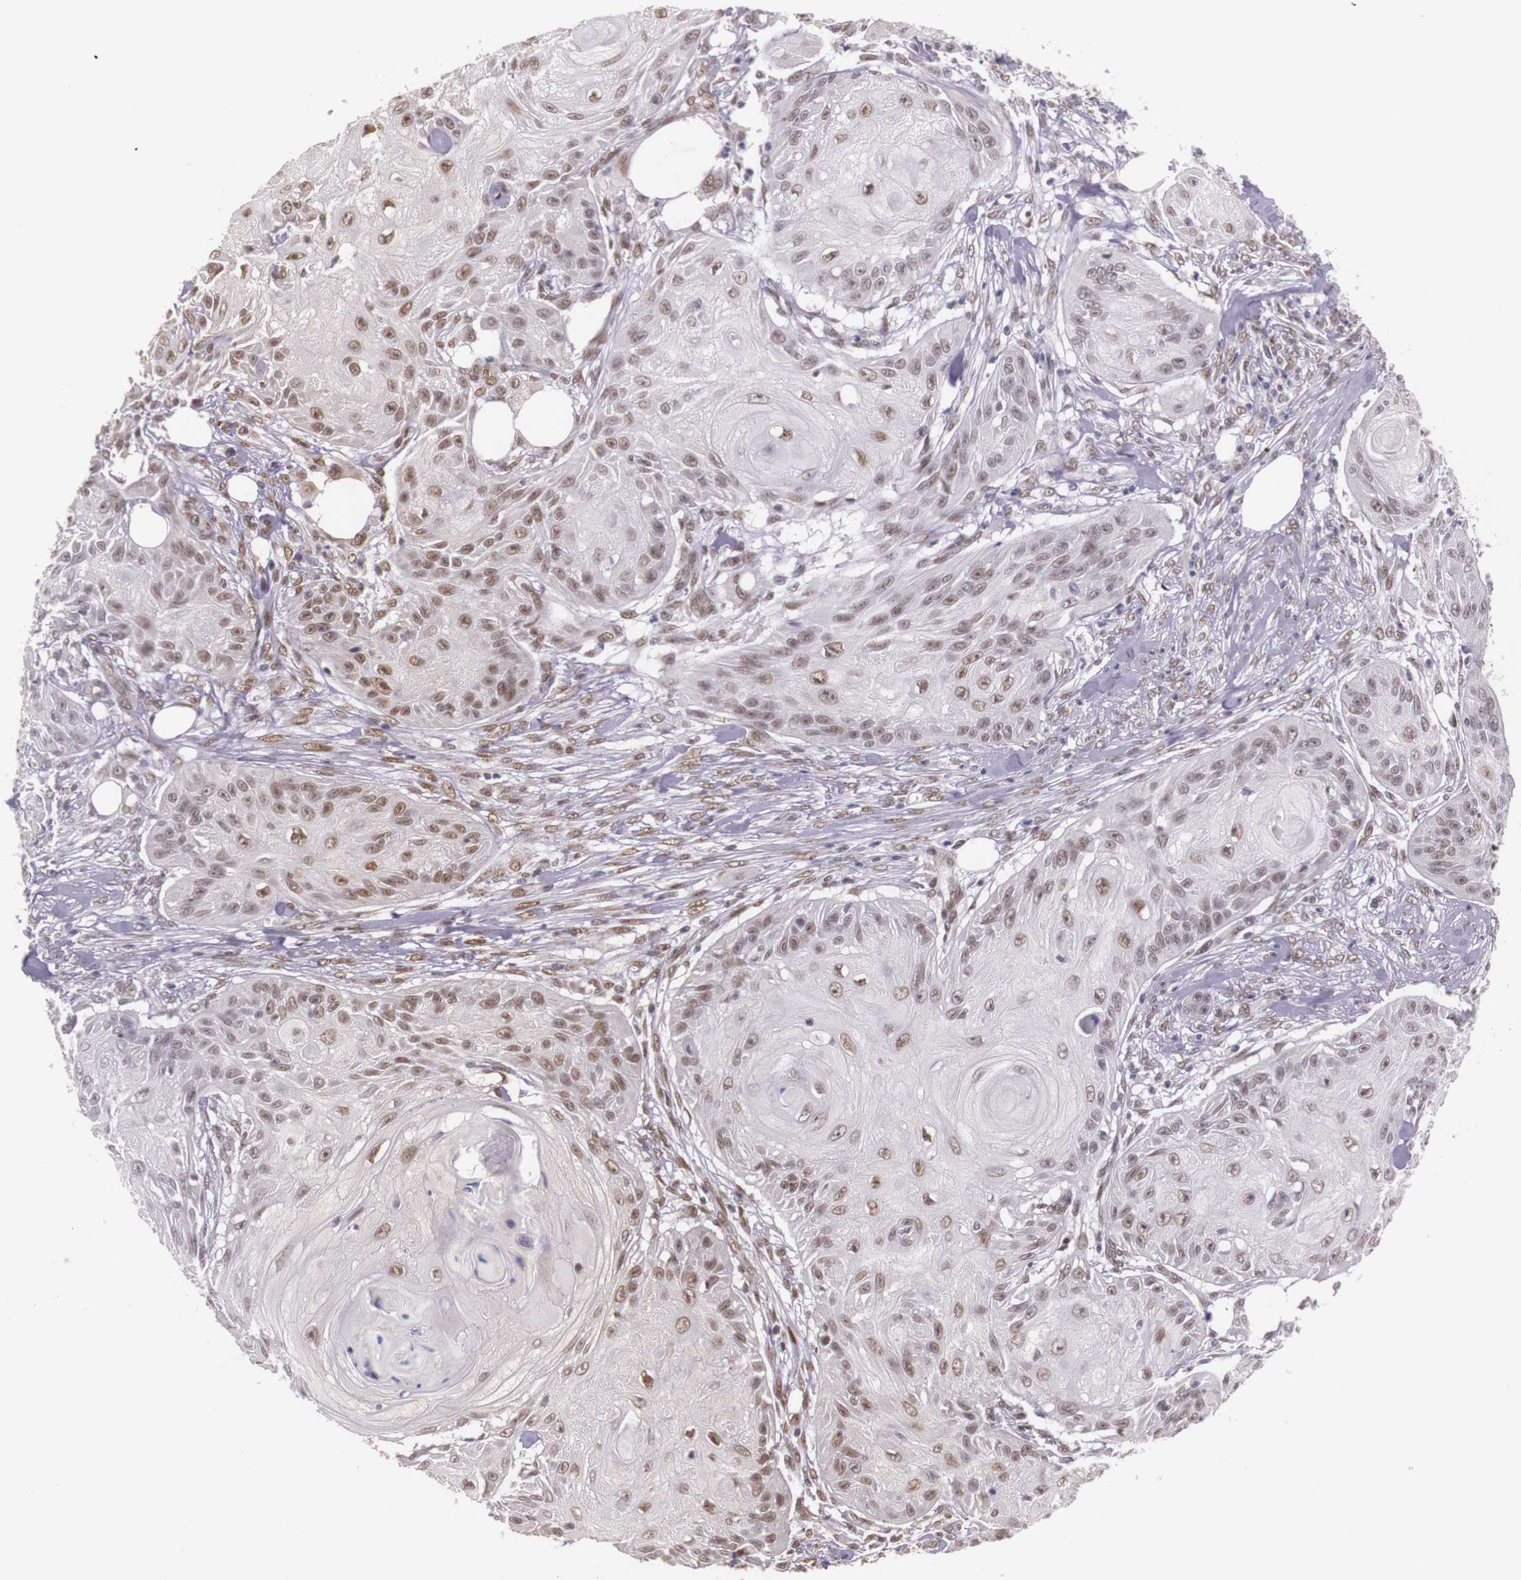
{"staining": {"intensity": "weak", "quantity": ">75%", "location": "nuclear"}, "tissue": "skin cancer", "cell_type": "Tumor cells", "image_type": "cancer", "snomed": [{"axis": "morphology", "description": "Squamous cell carcinoma, NOS"}, {"axis": "topography", "description": "Skin"}], "caption": "An immunohistochemistry (IHC) photomicrograph of neoplastic tissue is shown. Protein staining in brown highlights weak nuclear positivity in squamous cell carcinoma (skin) within tumor cells.", "gene": "WDR13", "patient": {"sex": "female", "age": 88}}